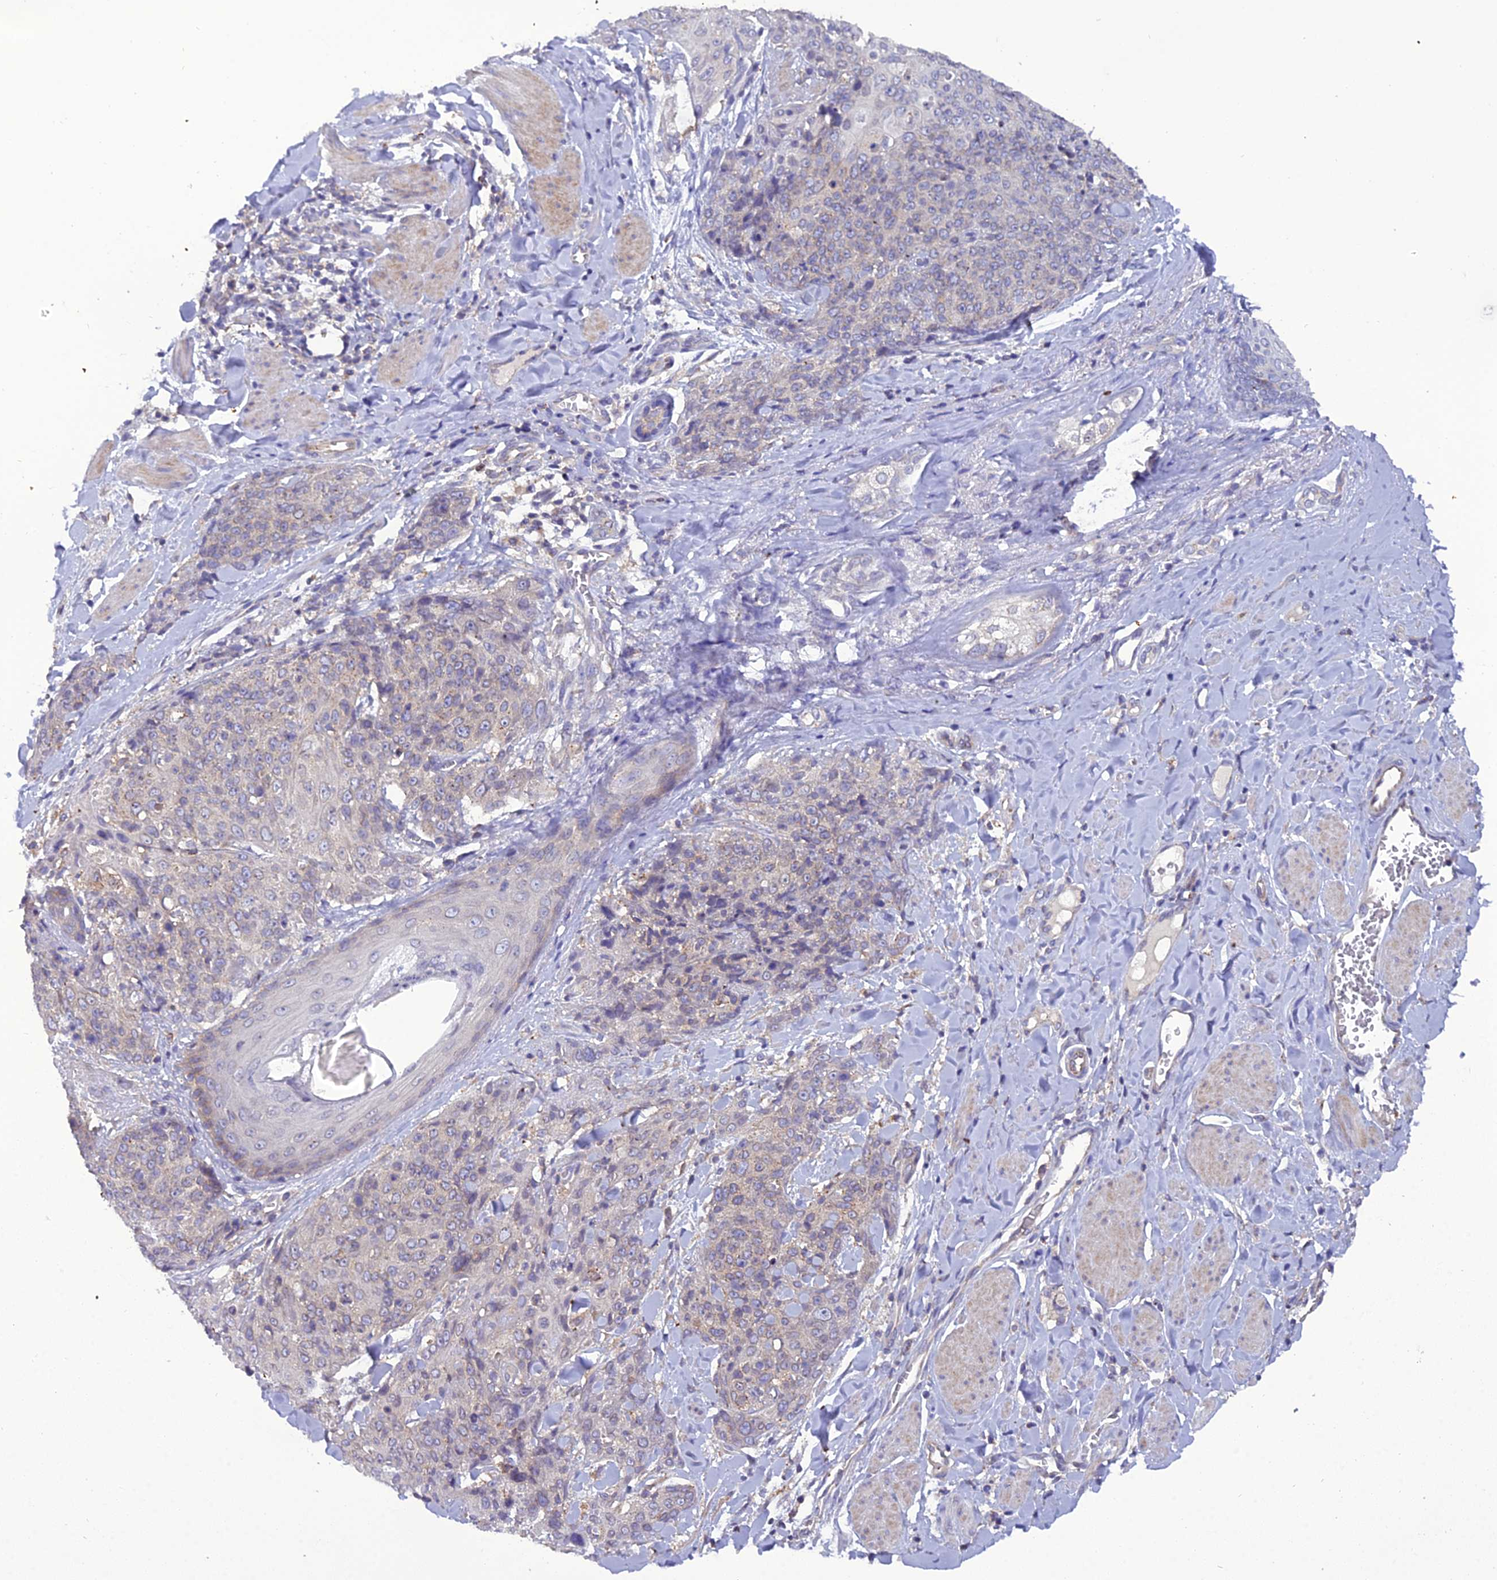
{"staining": {"intensity": "weak", "quantity": "<25%", "location": "cytoplasmic/membranous"}, "tissue": "skin cancer", "cell_type": "Tumor cells", "image_type": "cancer", "snomed": [{"axis": "morphology", "description": "Squamous cell carcinoma, NOS"}, {"axis": "topography", "description": "Skin"}, {"axis": "topography", "description": "Vulva"}], "caption": "A histopathology image of skin squamous cell carcinoma stained for a protein exhibits no brown staining in tumor cells. (DAB immunohistochemistry, high magnification).", "gene": "GOLPH3", "patient": {"sex": "female", "age": 85}}